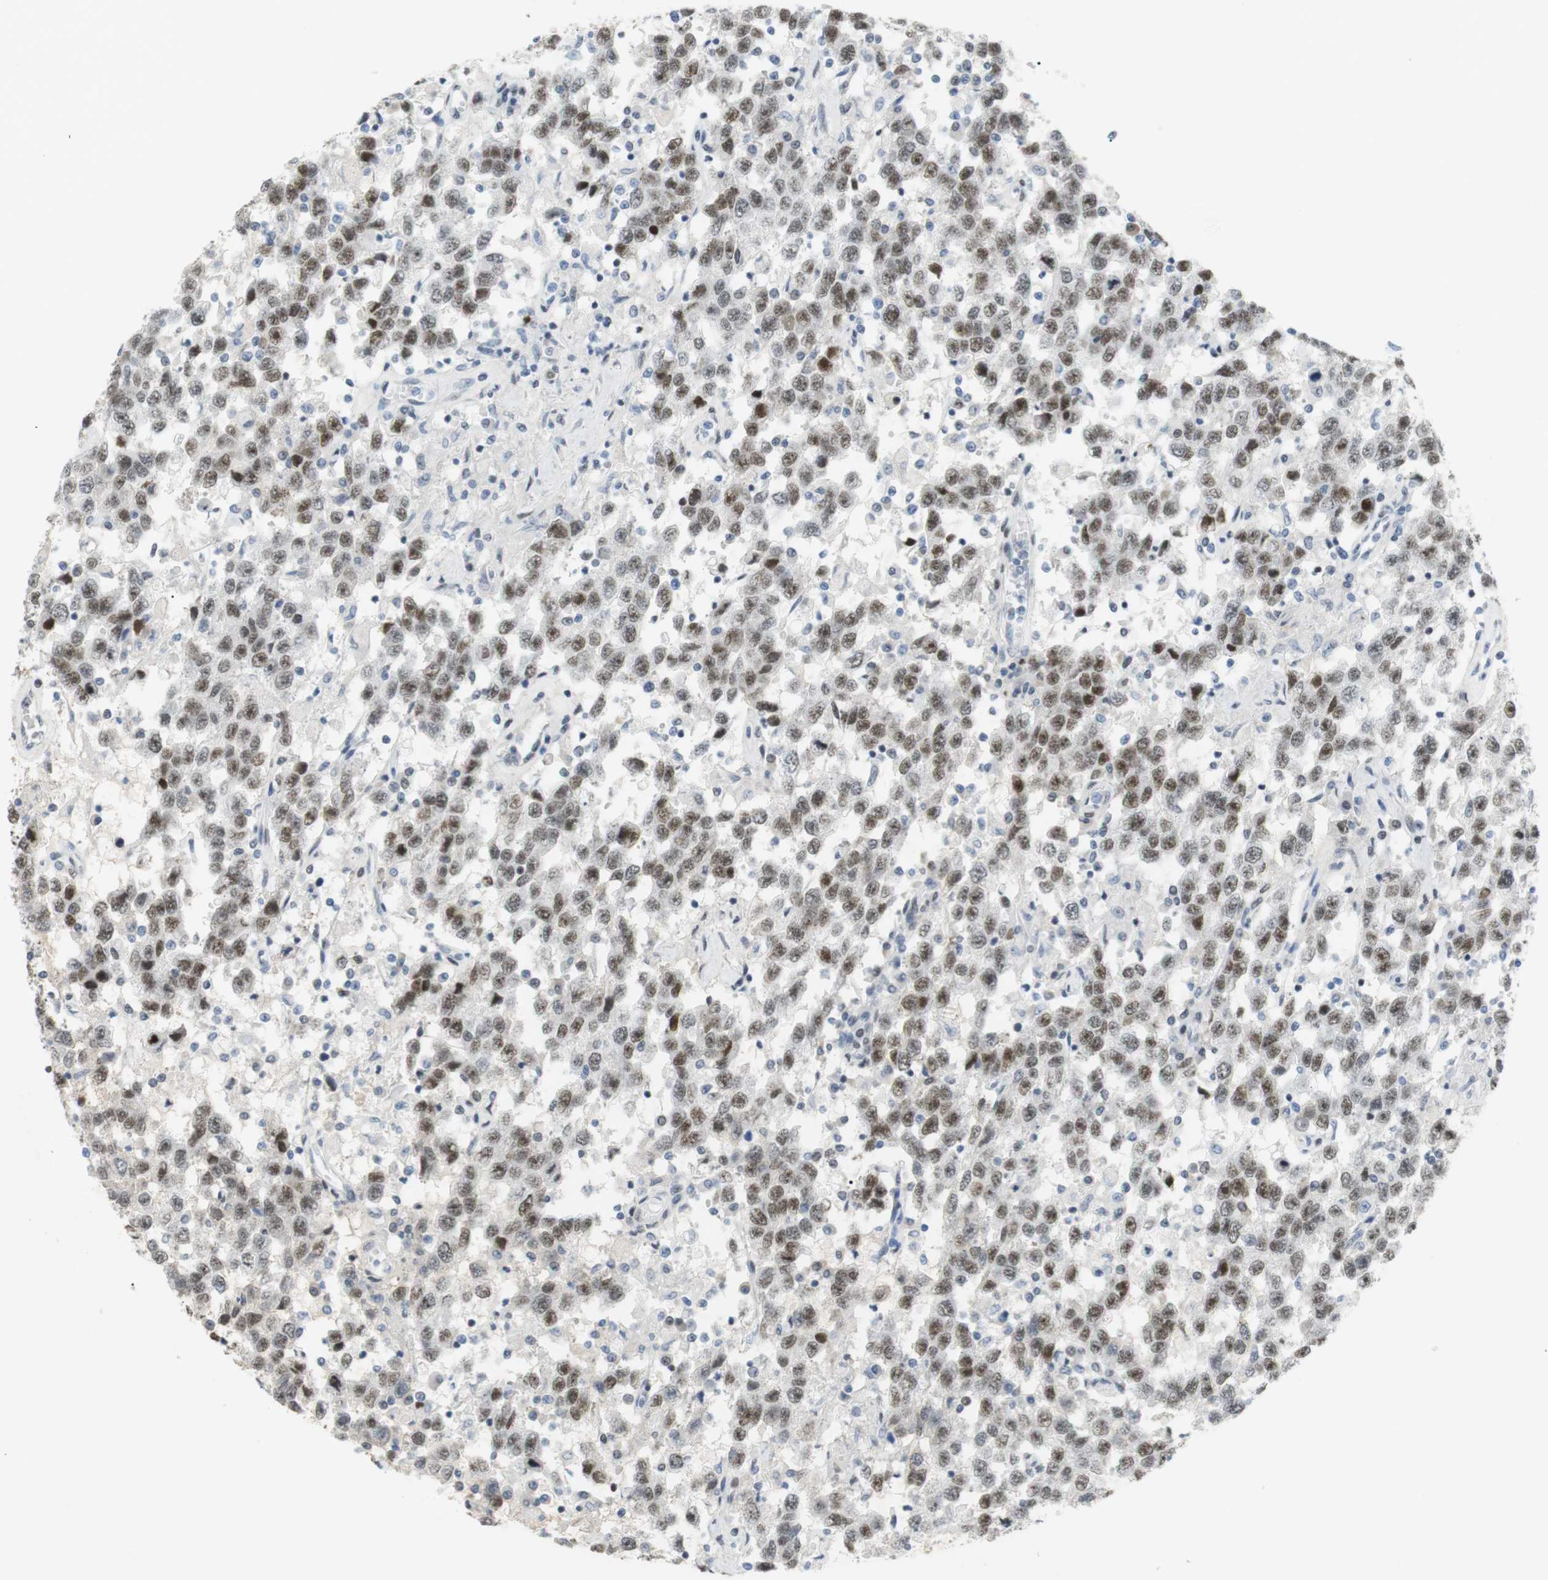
{"staining": {"intensity": "moderate", "quantity": ">75%", "location": "nuclear"}, "tissue": "testis cancer", "cell_type": "Tumor cells", "image_type": "cancer", "snomed": [{"axis": "morphology", "description": "Seminoma, NOS"}, {"axis": "topography", "description": "Testis"}], "caption": "Testis cancer (seminoma) stained with immunohistochemistry exhibits moderate nuclear staining in about >75% of tumor cells.", "gene": "BMI1", "patient": {"sex": "male", "age": 41}}